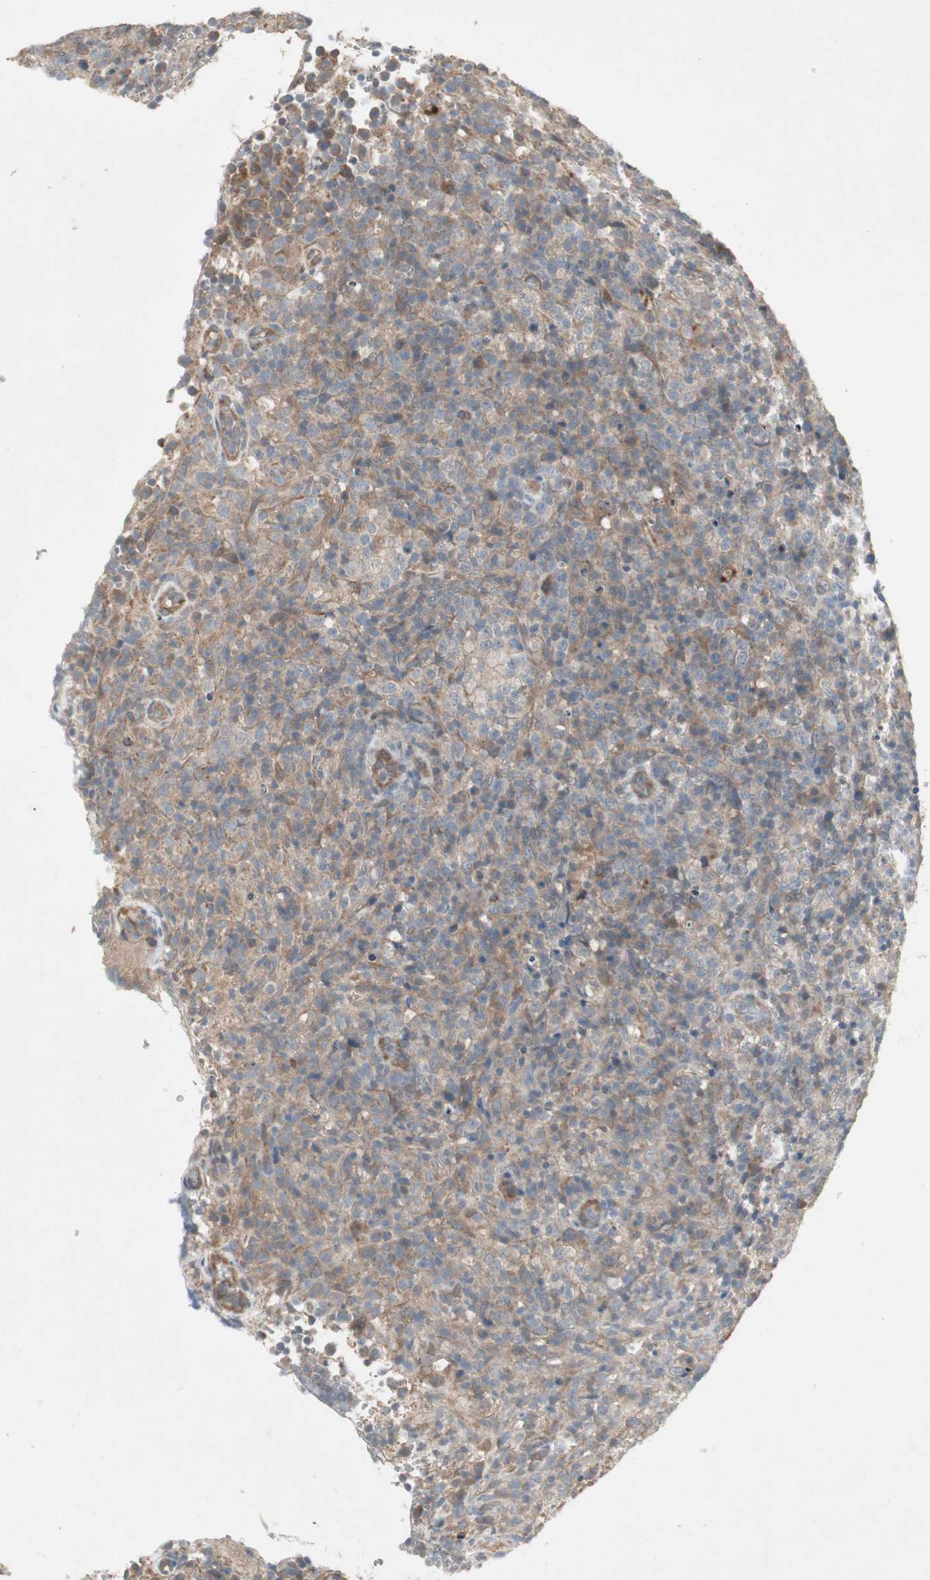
{"staining": {"intensity": "weak", "quantity": "25%-75%", "location": "cytoplasmic/membranous"}, "tissue": "lymphoma", "cell_type": "Tumor cells", "image_type": "cancer", "snomed": [{"axis": "morphology", "description": "Malignant lymphoma, non-Hodgkin's type, High grade"}, {"axis": "topography", "description": "Lymph node"}], "caption": "Protein expression by immunohistochemistry (IHC) exhibits weak cytoplasmic/membranous expression in approximately 25%-75% of tumor cells in malignant lymphoma, non-Hodgkin's type (high-grade).", "gene": "JMJD7-PLA2G4B", "patient": {"sex": "female", "age": 76}}